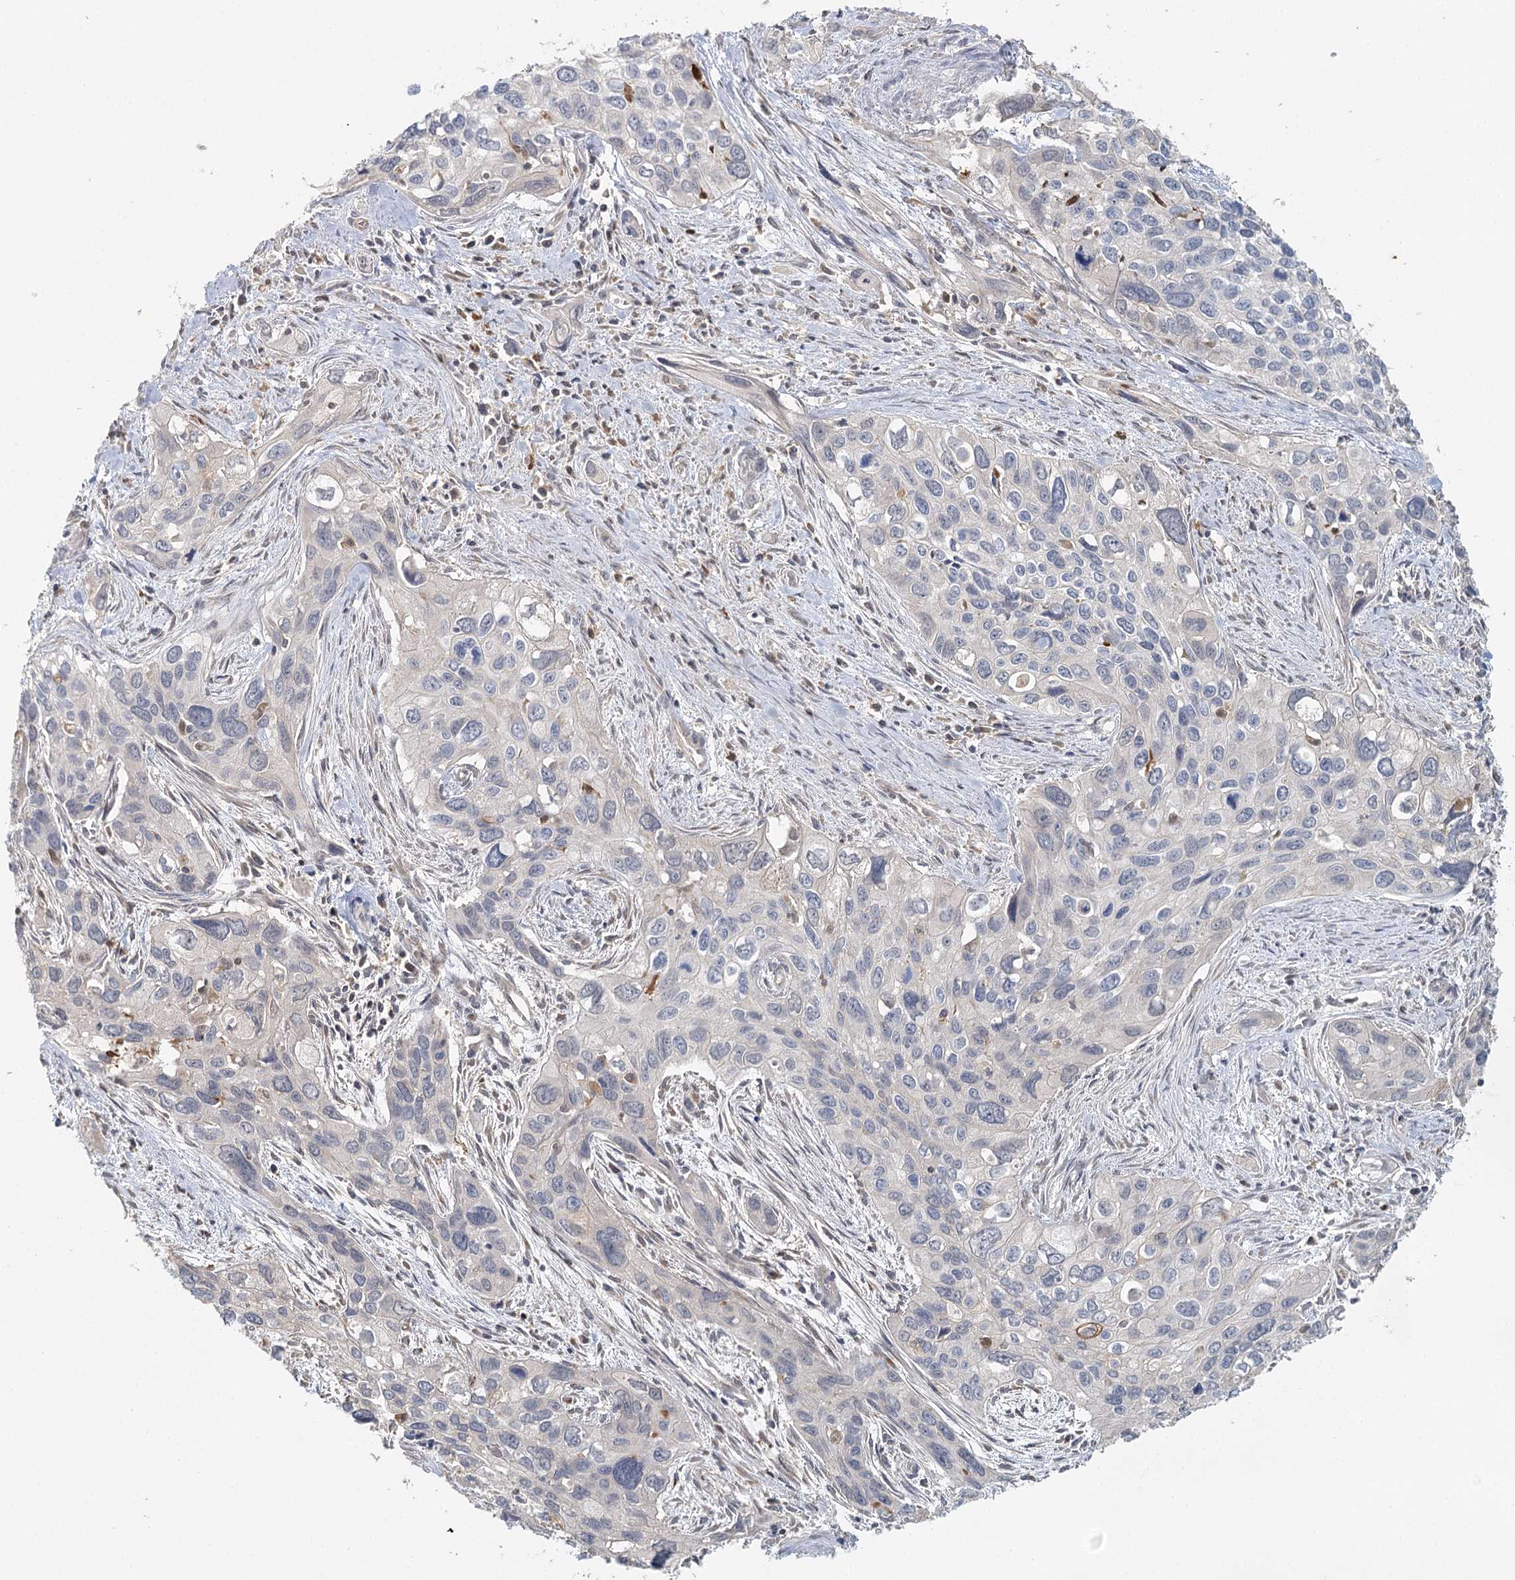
{"staining": {"intensity": "negative", "quantity": "none", "location": "none"}, "tissue": "cervical cancer", "cell_type": "Tumor cells", "image_type": "cancer", "snomed": [{"axis": "morphology", "description": "Squamous cell carcinoma, NOS"}, {"axis": "topography", "description": "Cervix"}], "caption": "A micrograph of human cervical cancer is negative for staining in tumor cells. (Immunohistochemistry, brightfield microscopy, high magnification).", "gene": "SLC41A2", "patient": {"sex": "female", "age": 55}}